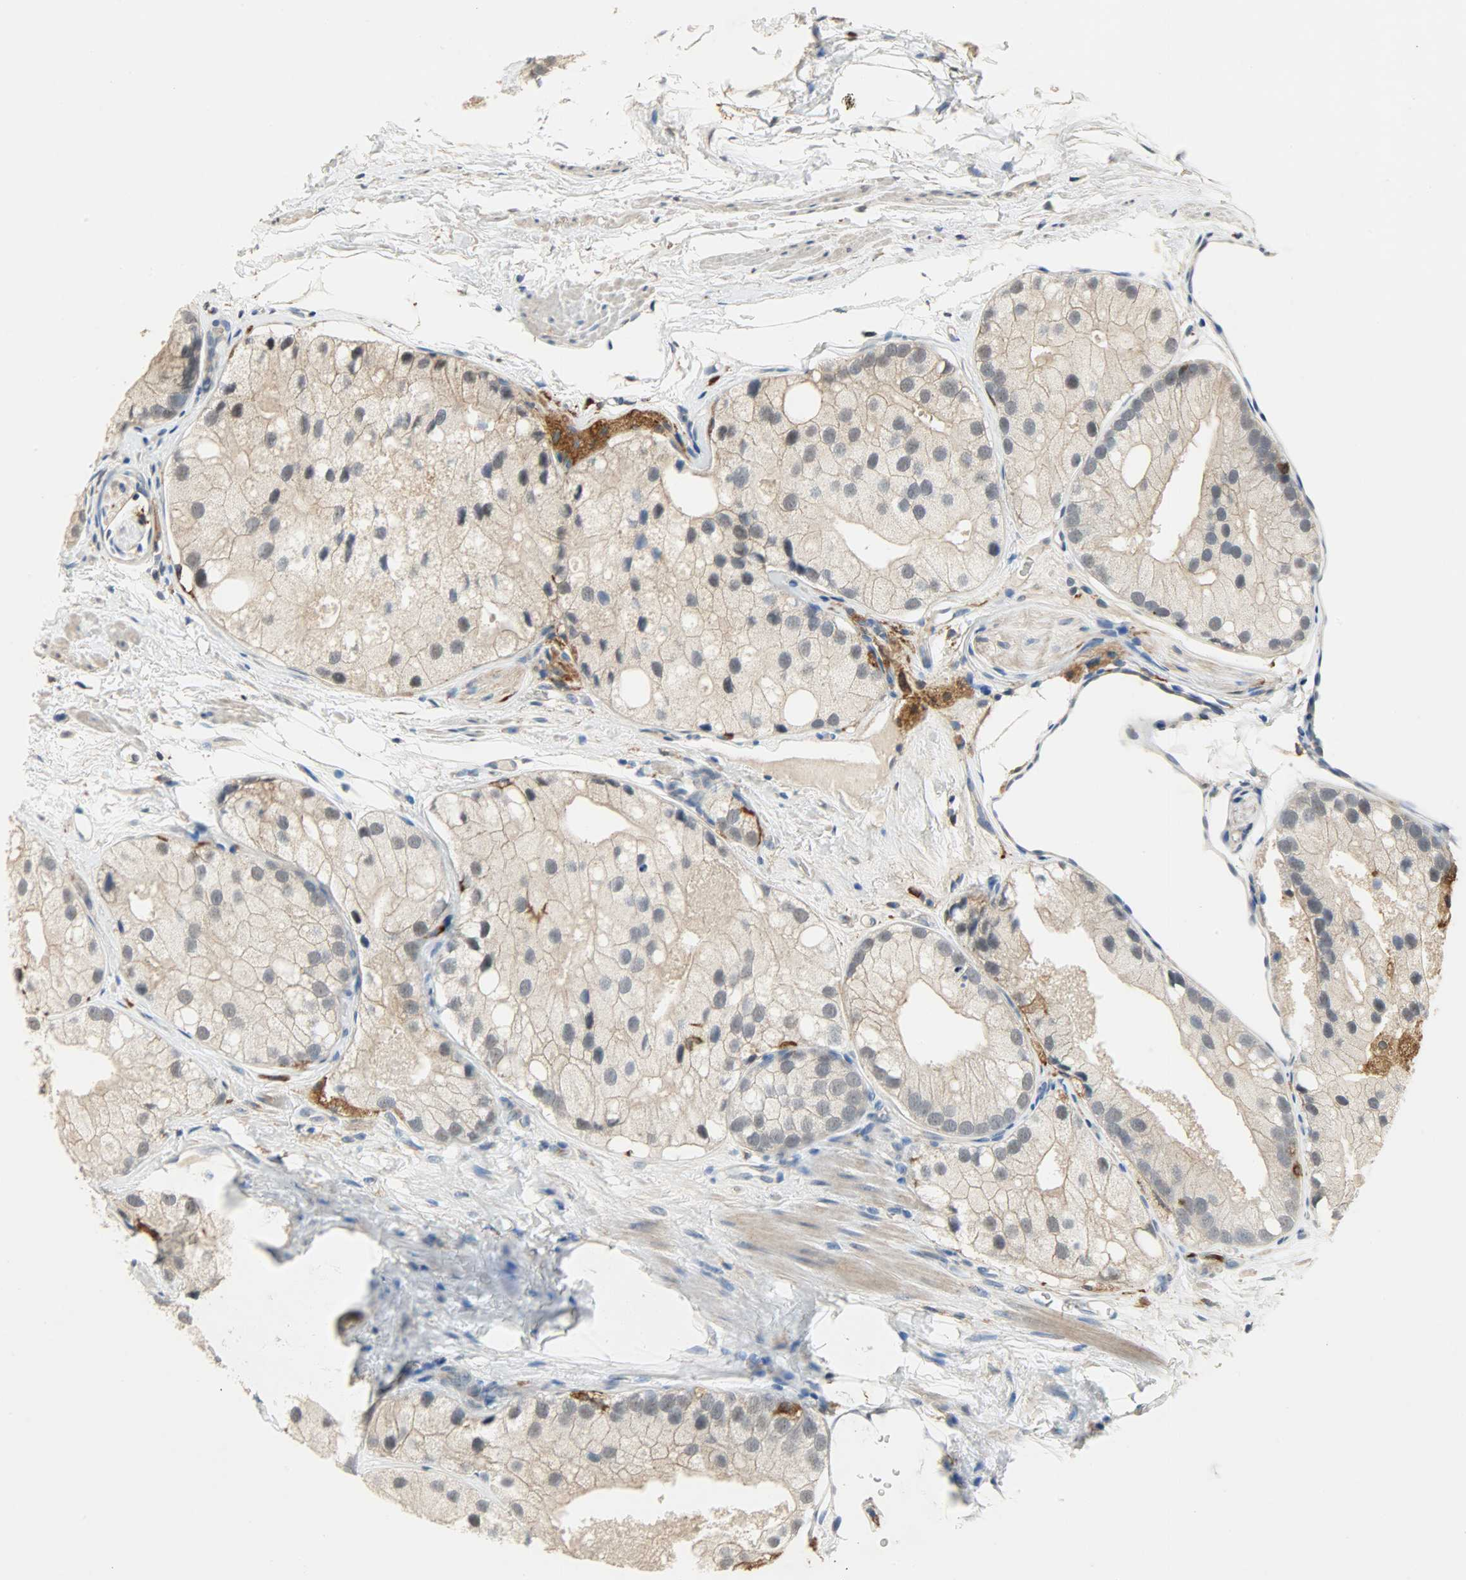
{"staining": {"intensity": "weak", "quantity": "25%-75%", "location": "cytoplasmic/membranous"}, "tissue": "prostate cancer", "cell_type": "Tumor cells", "image_type": "cancer", "snomed": [{"axis": "morphology", "description": "Adenocarcinoma, Low grade"}, {"axis": "topography", "description": "Prostate"}], "caption": "Immunohistochemistry (IHC) photomicrograph of prostate cancer stained for a protein (brown), which exhibits low levels of weak cytoplasmic/membranous staining in about 25%-75% of tumor cells.", "gene": "SKAP2", "patient": {"sex": "male", "age": 69}}